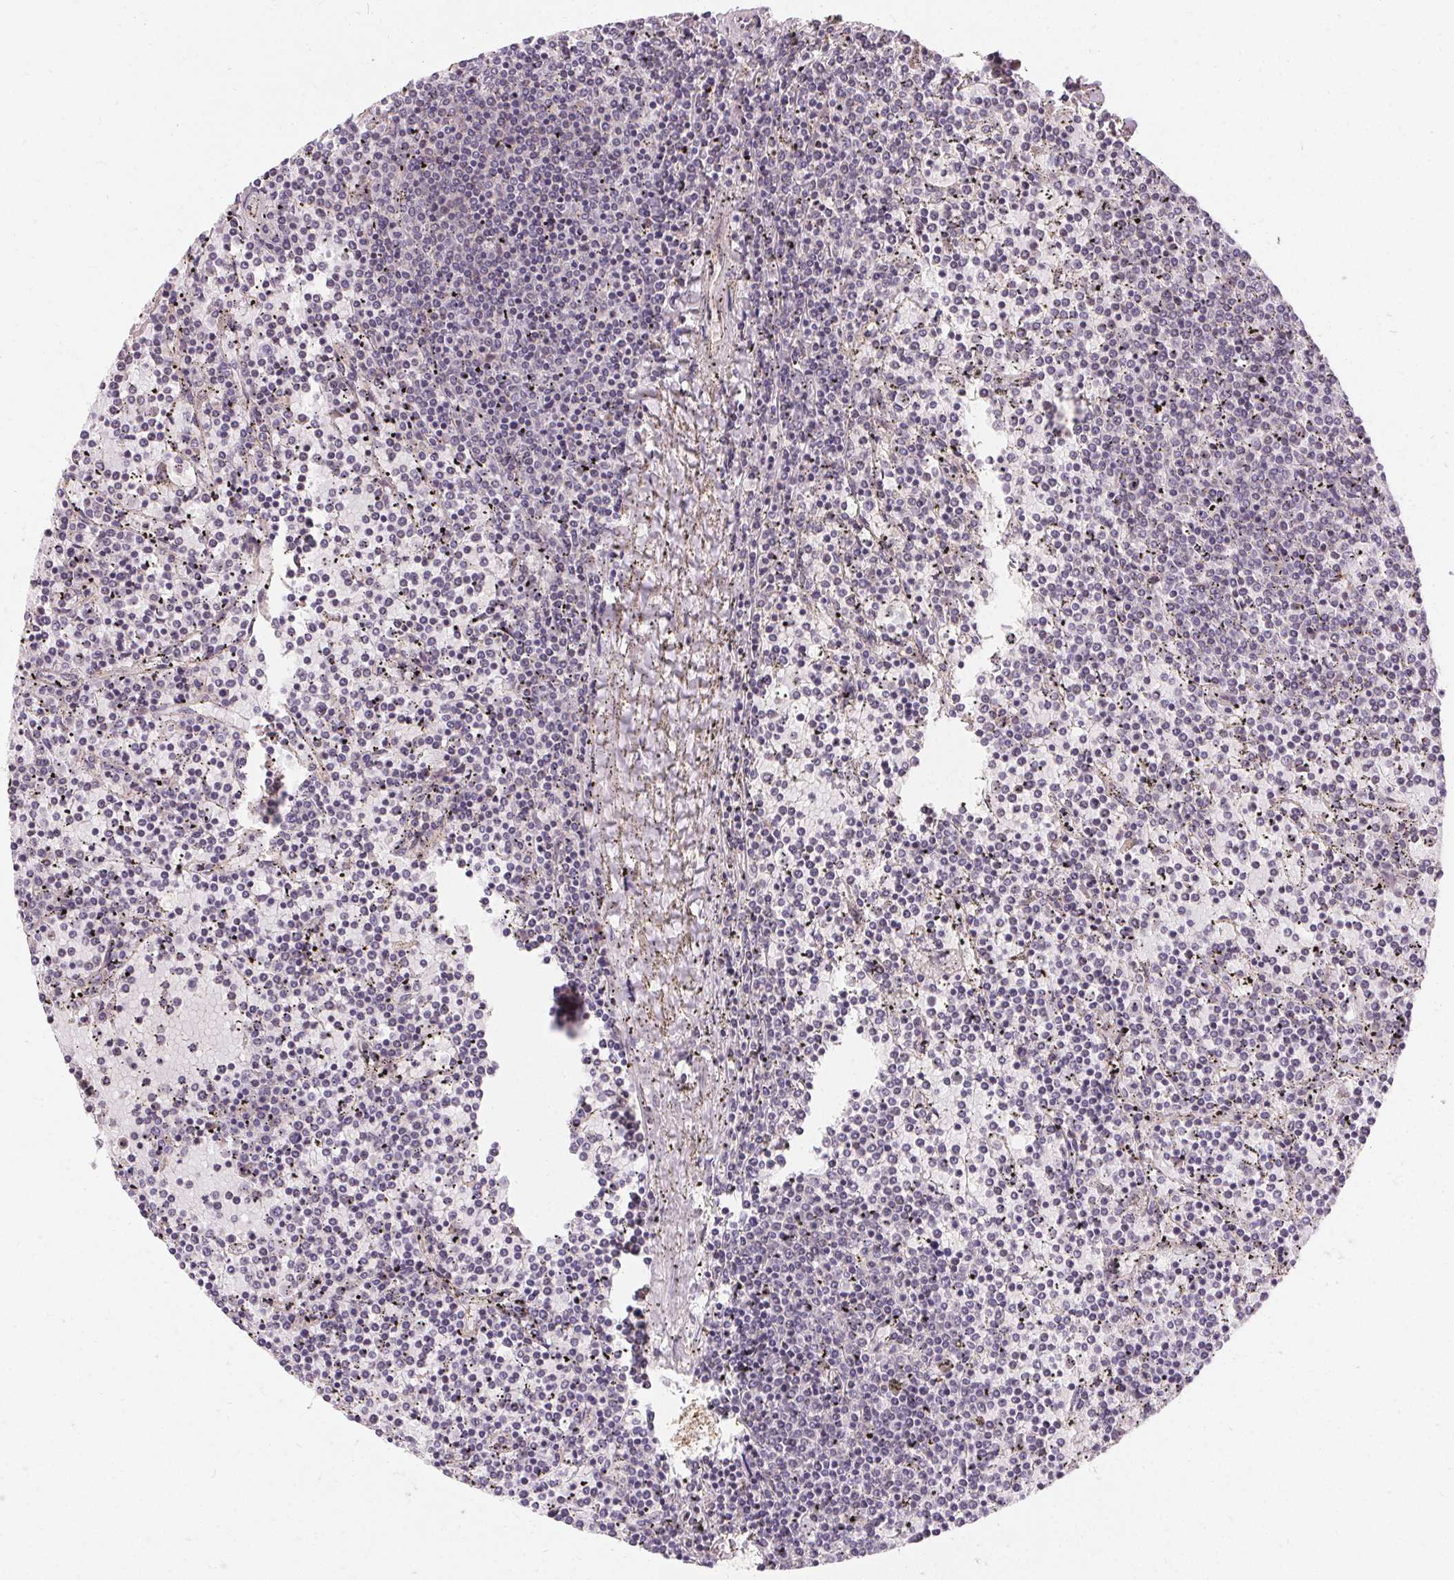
{"staining": {"intensity": "negative", "quantity": "none", "location": "none"}, "tissue": "lymphoma", "cell_type": "Tumor cells", "image_type": "cancer", "snomed": [{"axis": "morphology", "description": "Malignant lymphoma, non-Hodgkin's type, Low grade"}, {"axis": "topography", "description": "Spleen"}], "caption": "A high-resolution image shows immunohistochemistry staining of malignant lymphoma, non-Hodgkin's type (low-grade), which shows no significant staining in tumor cells.", "gene": "APLP1", "patient": {"sex": "female", "age": 77}}